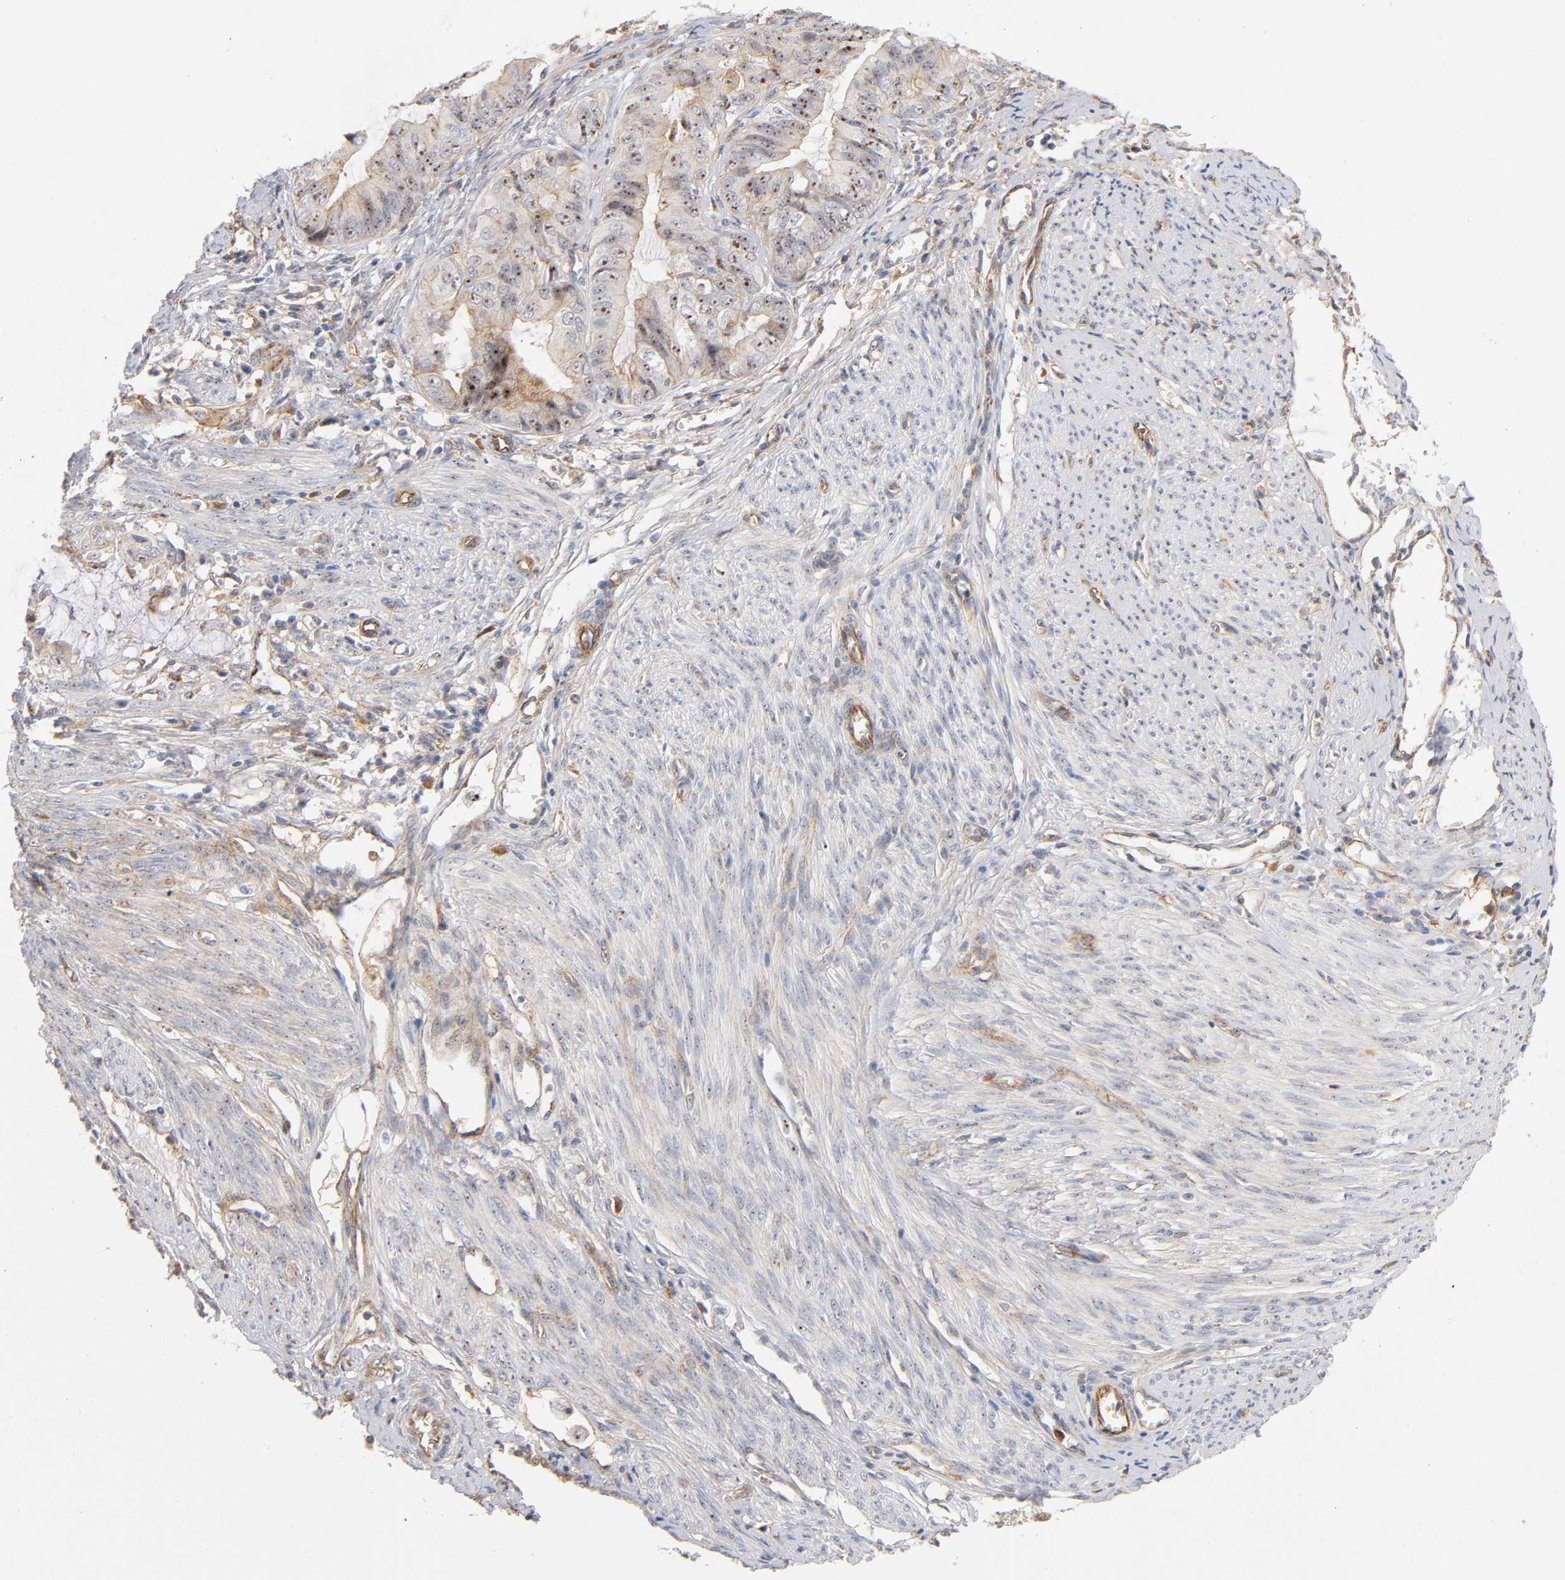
{"staining": {"intensity": "strong", "quantity": ">75%", "location": "cytoplasmic/membranous,nuclear"}, "tissue": "endometrial cancer", "cell_type": "Tumor cells", "image_type": "cancer", "snomed": [{"axis": "morphology", "description": "Adenocarcinoma, NOS"}, {"axis": "topography", "description": "Endometrium"}], "caption": "Immunohistochemistry (IHC) photomicrograph of neoplastic tissue: endometrial cancer (adenocarcinoma) stained using immunohistochemistry demonstrates high levels of strong protein expression localized specifically in the cytoplasmic/membranous and nuclear of tumor cells, appearing as a cytoplasmic/membranous and nuclear brown color.", "gene": "PLD1", "patient": {"sex": "female", "age": 75}}